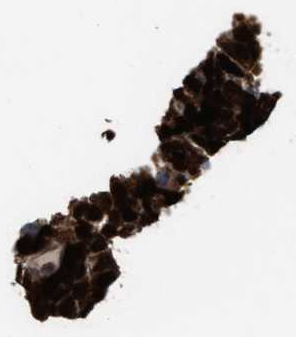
{"staining": {"intensity": "strong", "quantity": ">75%", "location": "nuclear"}, "tissue": "urothelial cancer", "cell_type": "Tumor cells", "image_type": "cancer", "snomed": [{"axis": "morphology", "description": "Urothelial carcinoma, High grade"}, {"axis": "topography", "description": "Urinary bladder"}], "caption": "Strong nuclear staining is appreciated in about >75% of tumor cells in urothelial cancer. Immunohistochemistry (ihc) stains the protein in brown and the nuclei are stained blue.", "gene": "TP53BP2", "patient": {"sex": "female", "age": 82}}